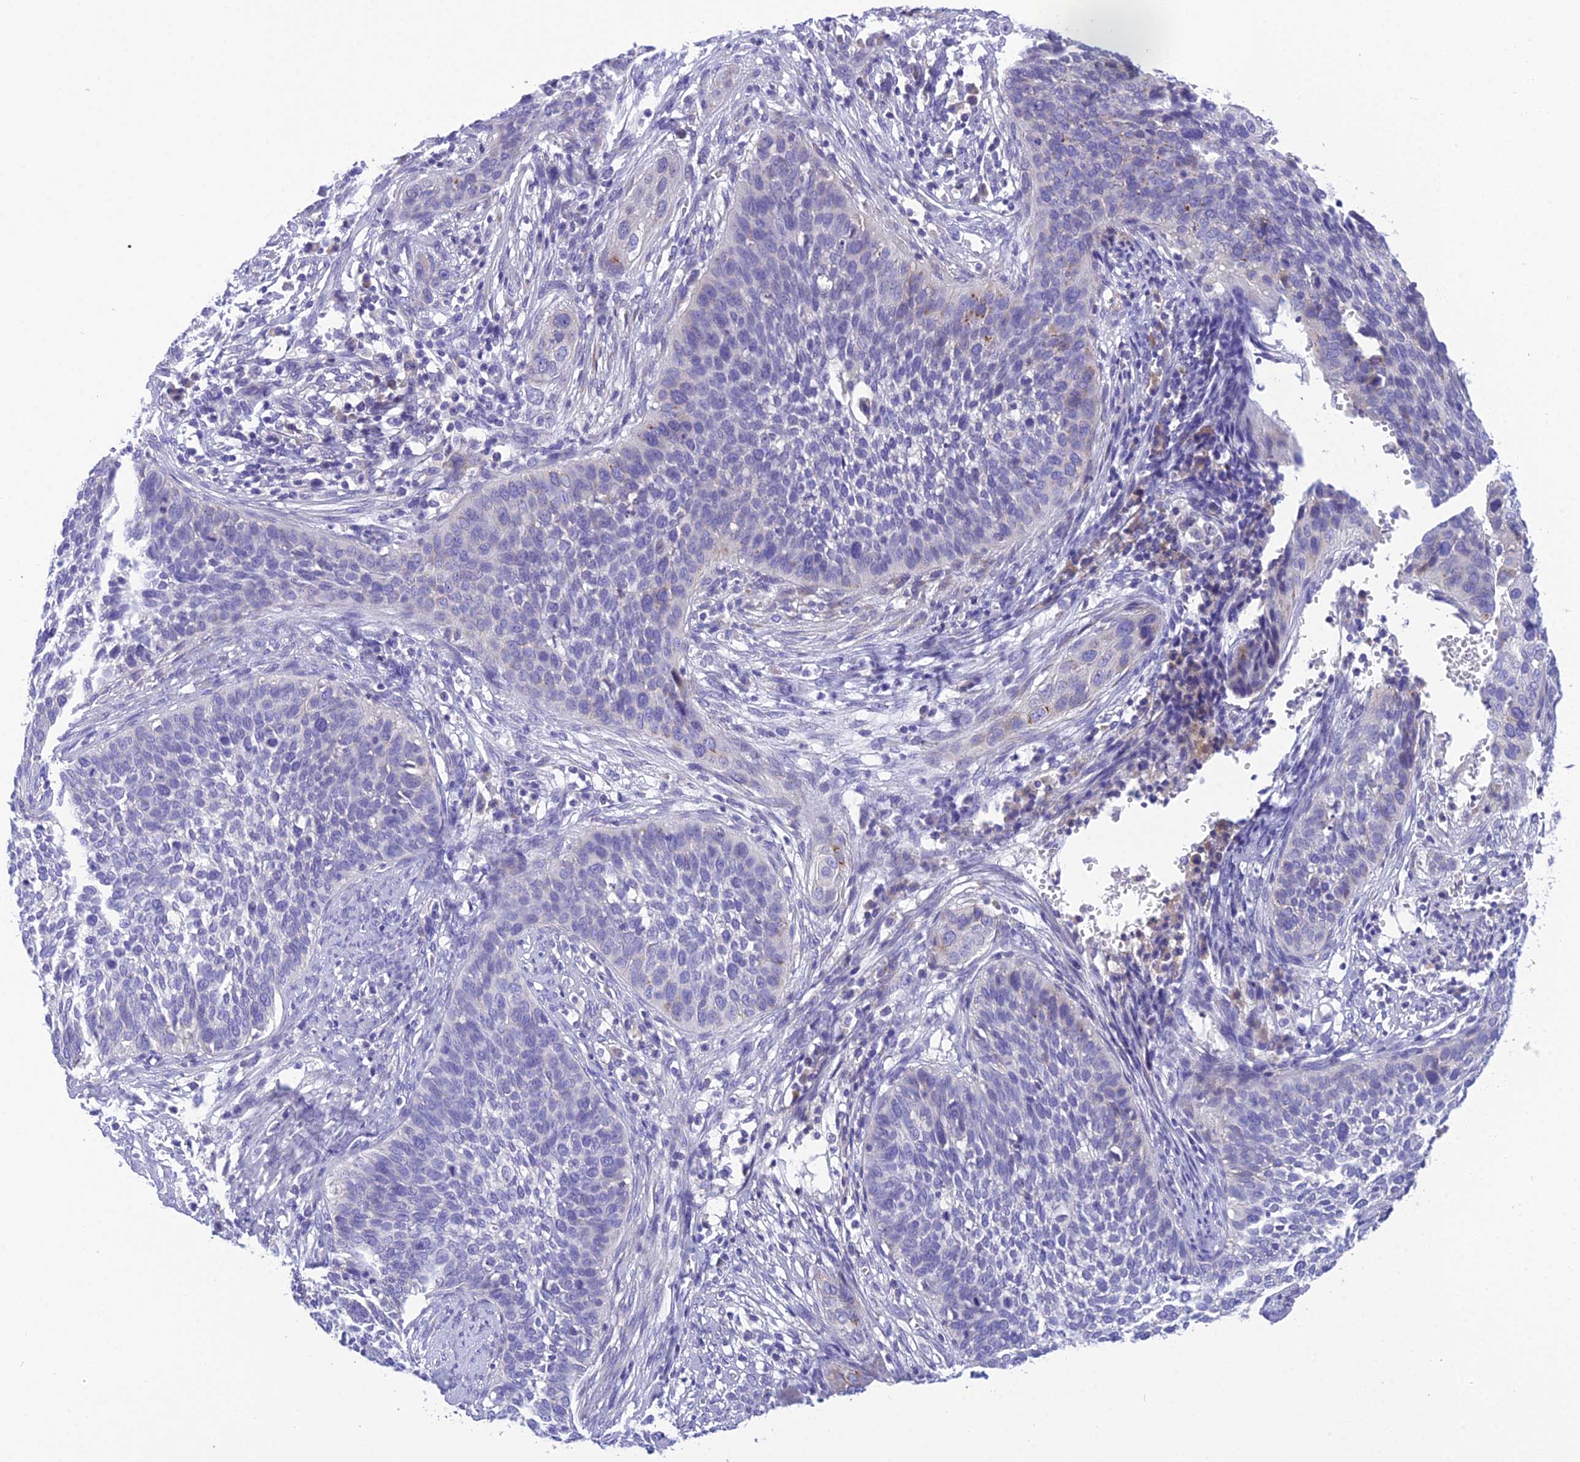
{"staining": {"intensity": "negative", "quantity": "none", "location": "none"}, "tissue": "cervical cancer", "cell_type": "Tumor cells", "image_type": "cancer", "snomed": [{"axis": "morphology", "description": "Squamous cell carcinoma, NOS"}, {"axis": "topography", "description": "Cervix"}], "caption": "There is no significant positivity in tumor cells of squamous cell carcinoma (cervical).", "gene": "KIAA0408", "patient": {"sex": "female", "age": 34}}